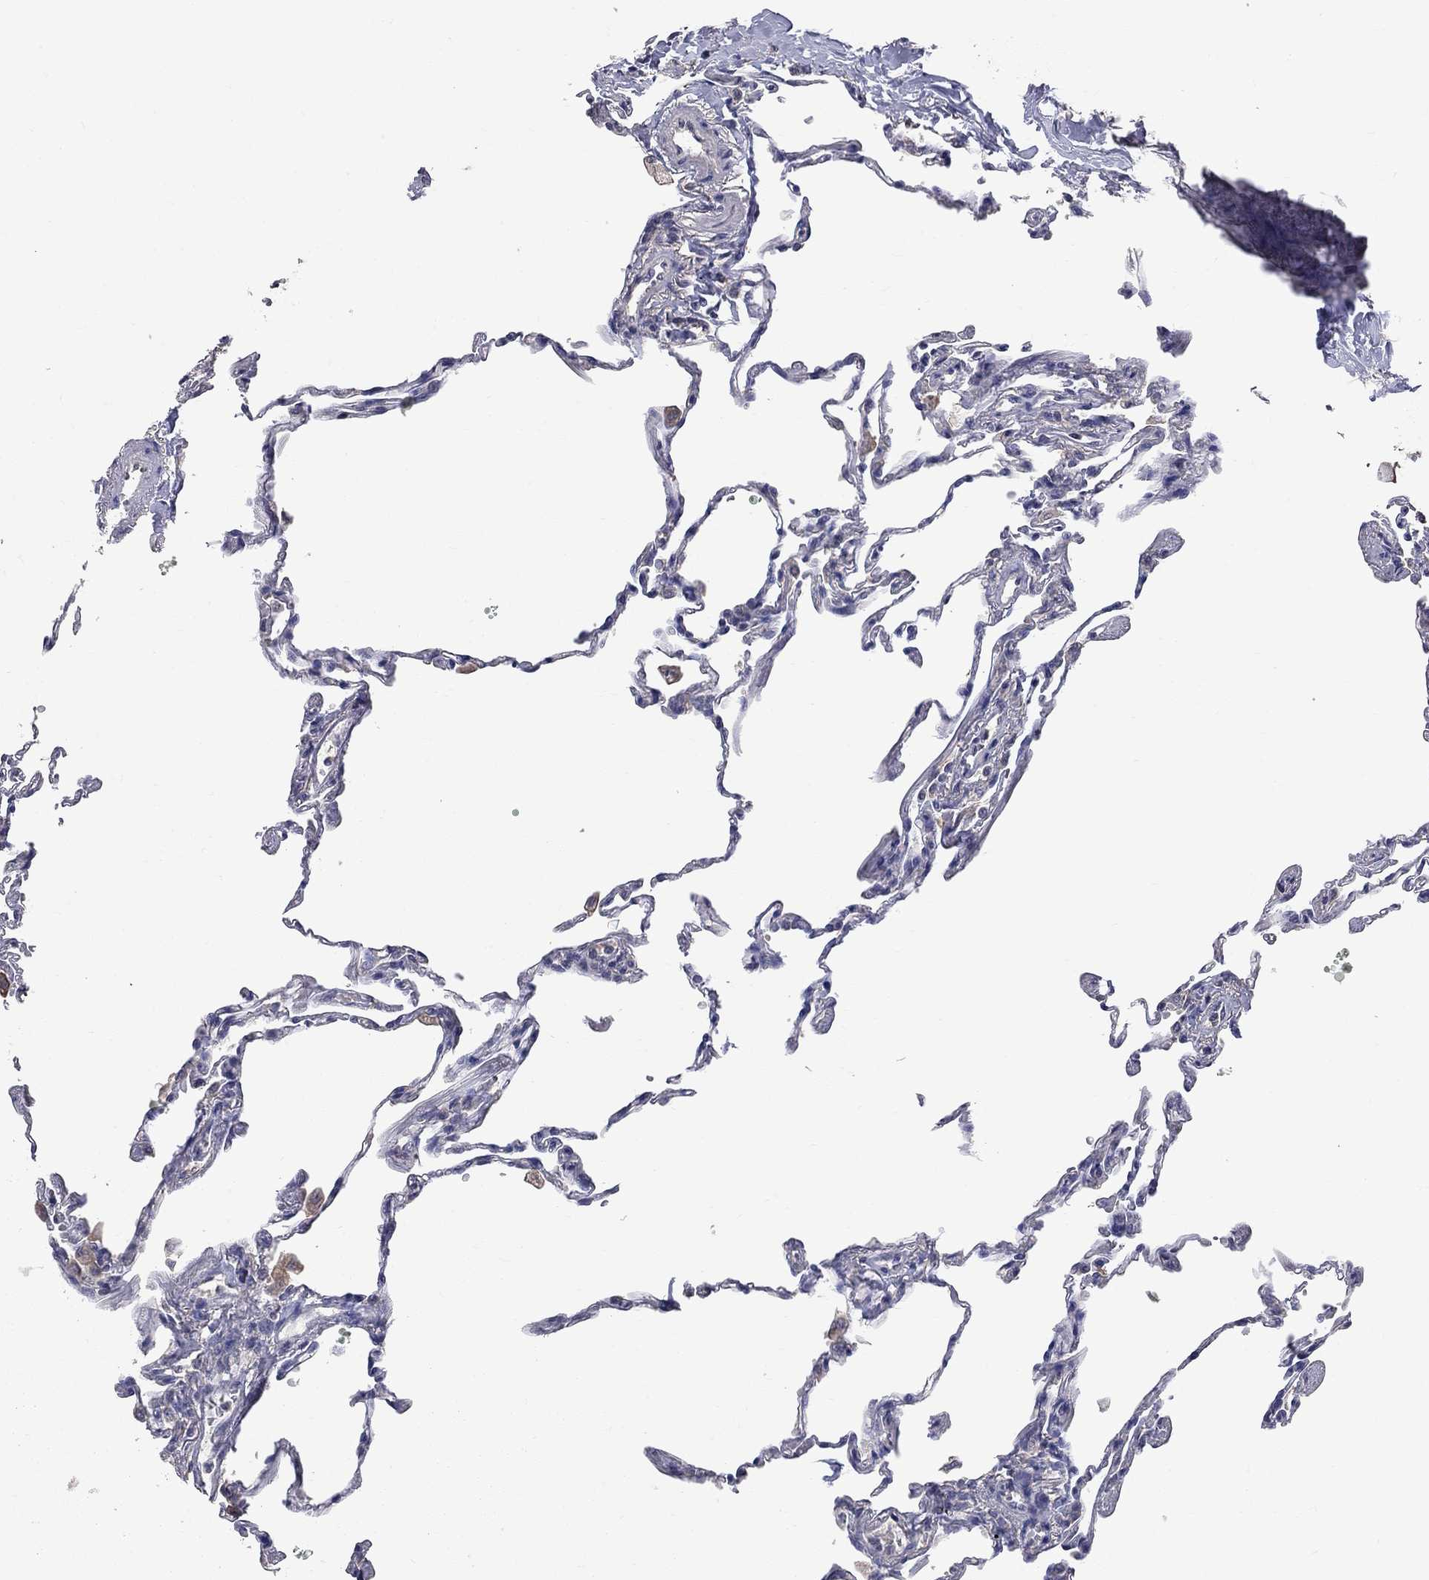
{"staining": {"intensity": "negative", "quantity": "none", "location": "none"}, "tissue": "lung", "cell_type": "Alveolar cells", "image_type": "normal", "snomed": [{"axis": "morphology", "description": "Normal tissue, NOS"}, {"axis": "topography", "description": "Lung"}], "caption": "A histopathology image of lung stained for a protein shows no brown staining in alveolar cells. Nuclei are stained in blue.", "gene": "HTR6", "patient": {"sex": "female", "age": 57}}